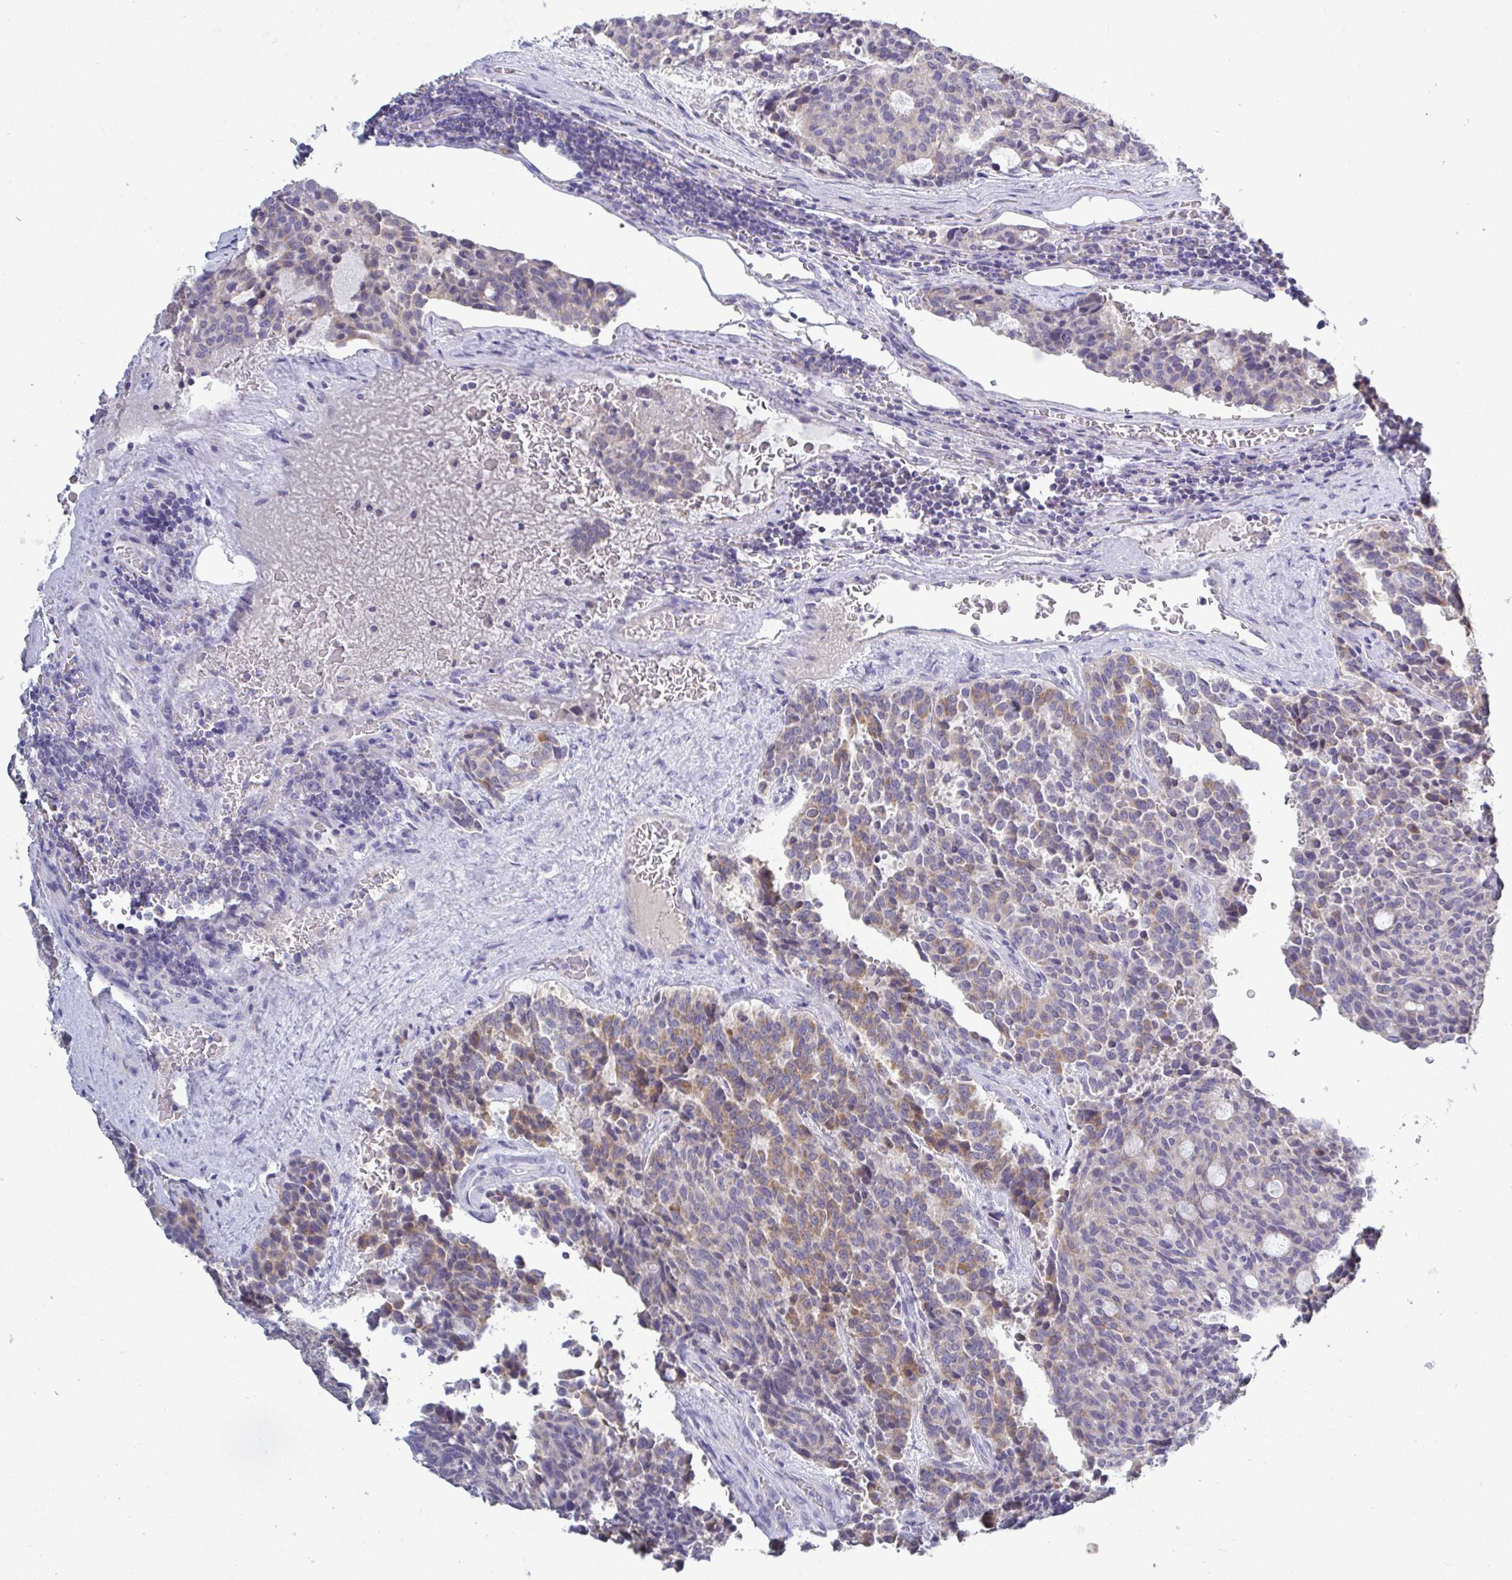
{"staining": {"intensity": "moderate", "quantity": "<25%", "location": "cytoplasmic/membranous"}, "tissue": "carcinoid", "cell_type": "Tumor cells", "image_type": "cancer", "snomed": [{"axis": "morphology", "description": "Carcinoid, malignant, NOS"}, {"axis": "topography", "description": "Pancreas"}], "caption": "Brown immunohistochemical staining in human malignant carcinoid reveals moderate cytoplasmic/membranous staining in about <25% of tumor cells. The staining was performed using DAB (3,3'-diaminobenzidine), with brown indicating positive protein expression. Nuclei are stained blue with hematoxylin.", "gene": "GALNT13", "patient": {"sex": "female", "age": 54}}